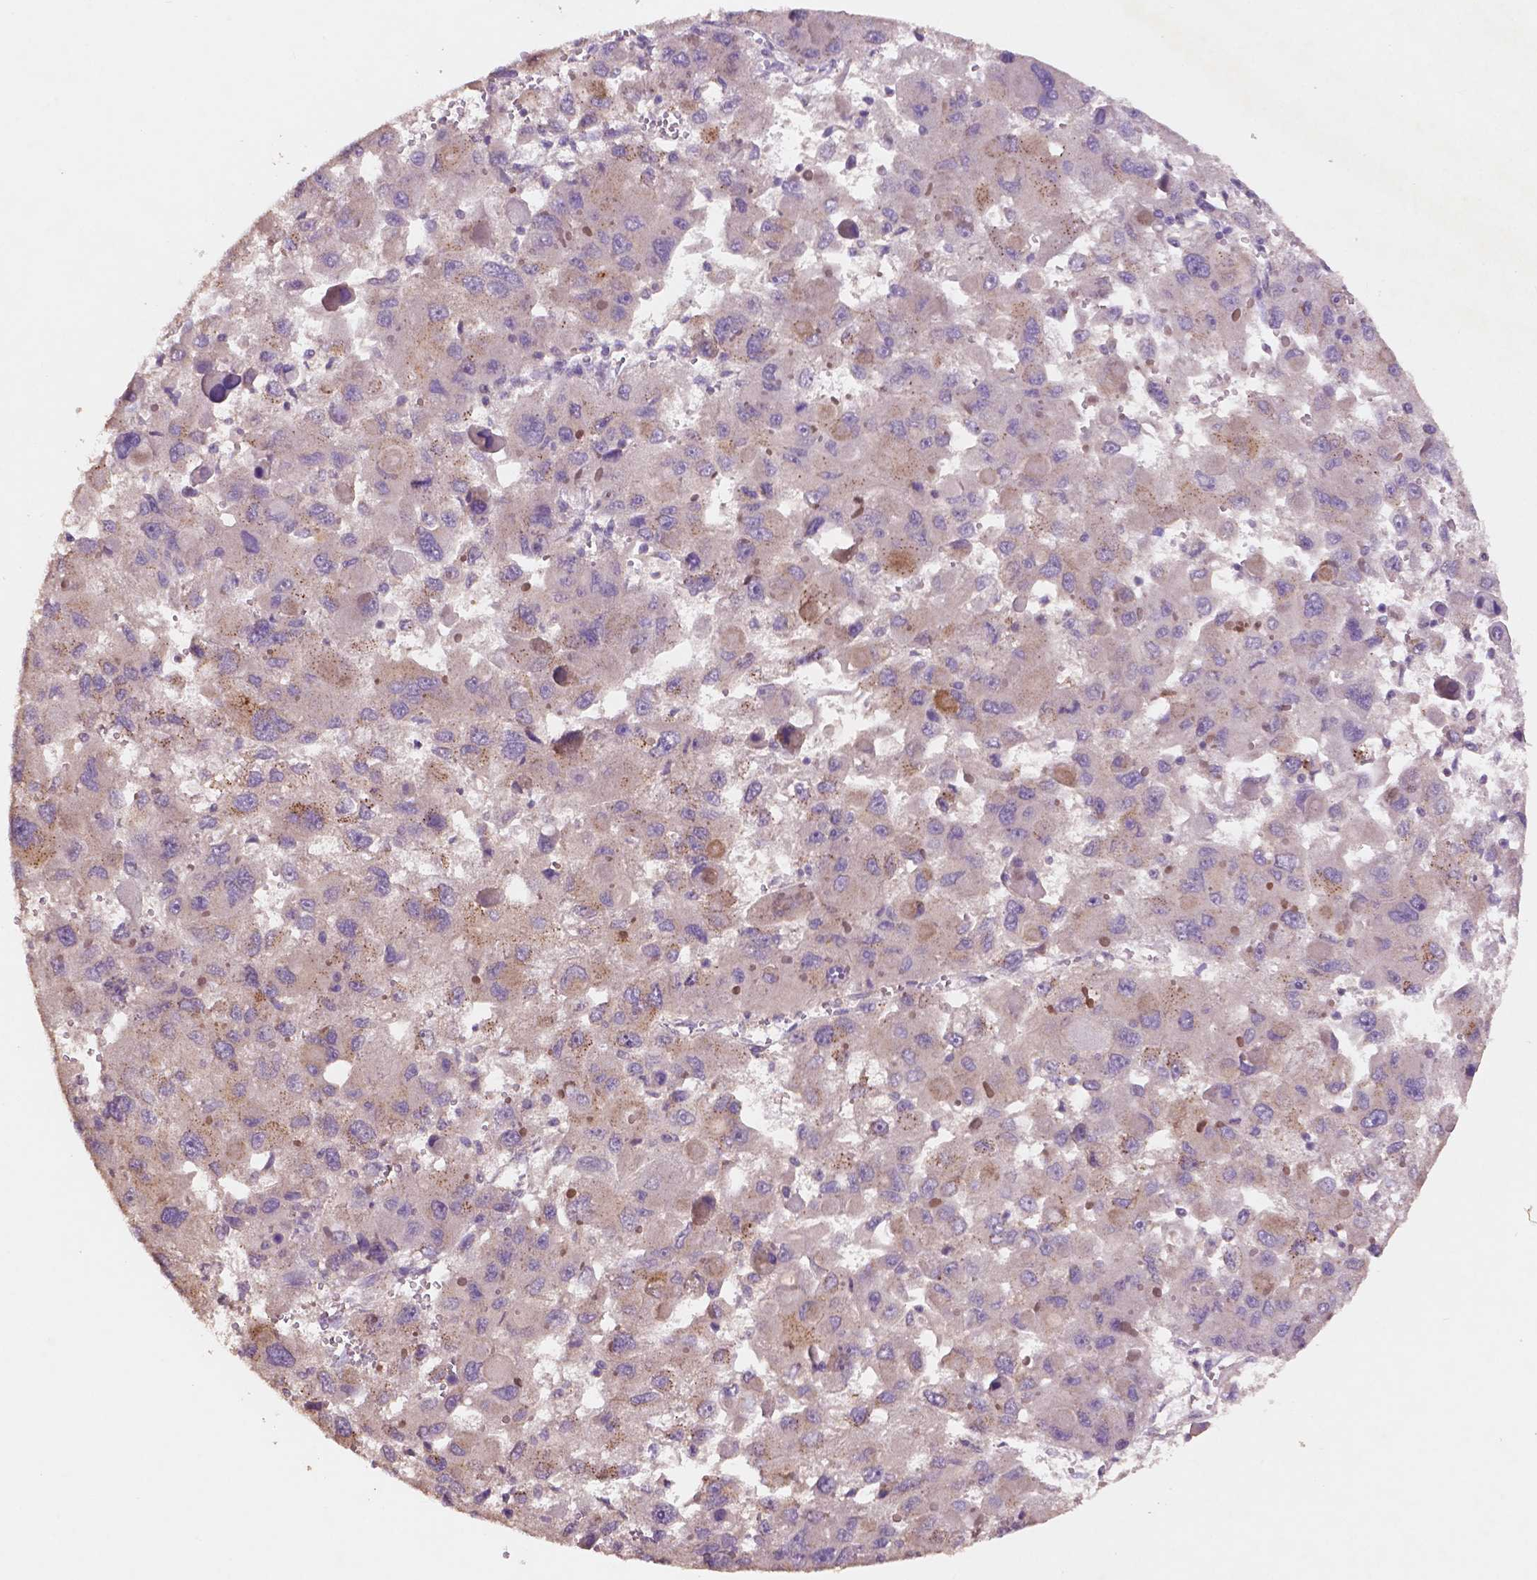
{"staining": {"intensity": "moderate", "quantity": "<25%", "location": "cytoplasmic/membranous"}, "tissue": "liver cancer", "cell_type": "Tumor cells", "image_type": "cancer", "snomed": [{"axis": "morphology", "description": "Carcinoma, Hepatocellular, NOS"}, {"axis": "topography", "description": "Liver"}], "caption": "The histopathology image demonstrates immunohistochemical staining of liver cancer. There is moderate cytoplasmic/membranous staining is seen in approximately <25% of tumor cells. The protein of interest is stained brown, and the nuclei are stained in blue (DAB IHC with brightfield microscopy, high magnification).", "gene": "CHPT1", "patient": {"sex": "female", "age": 41}}